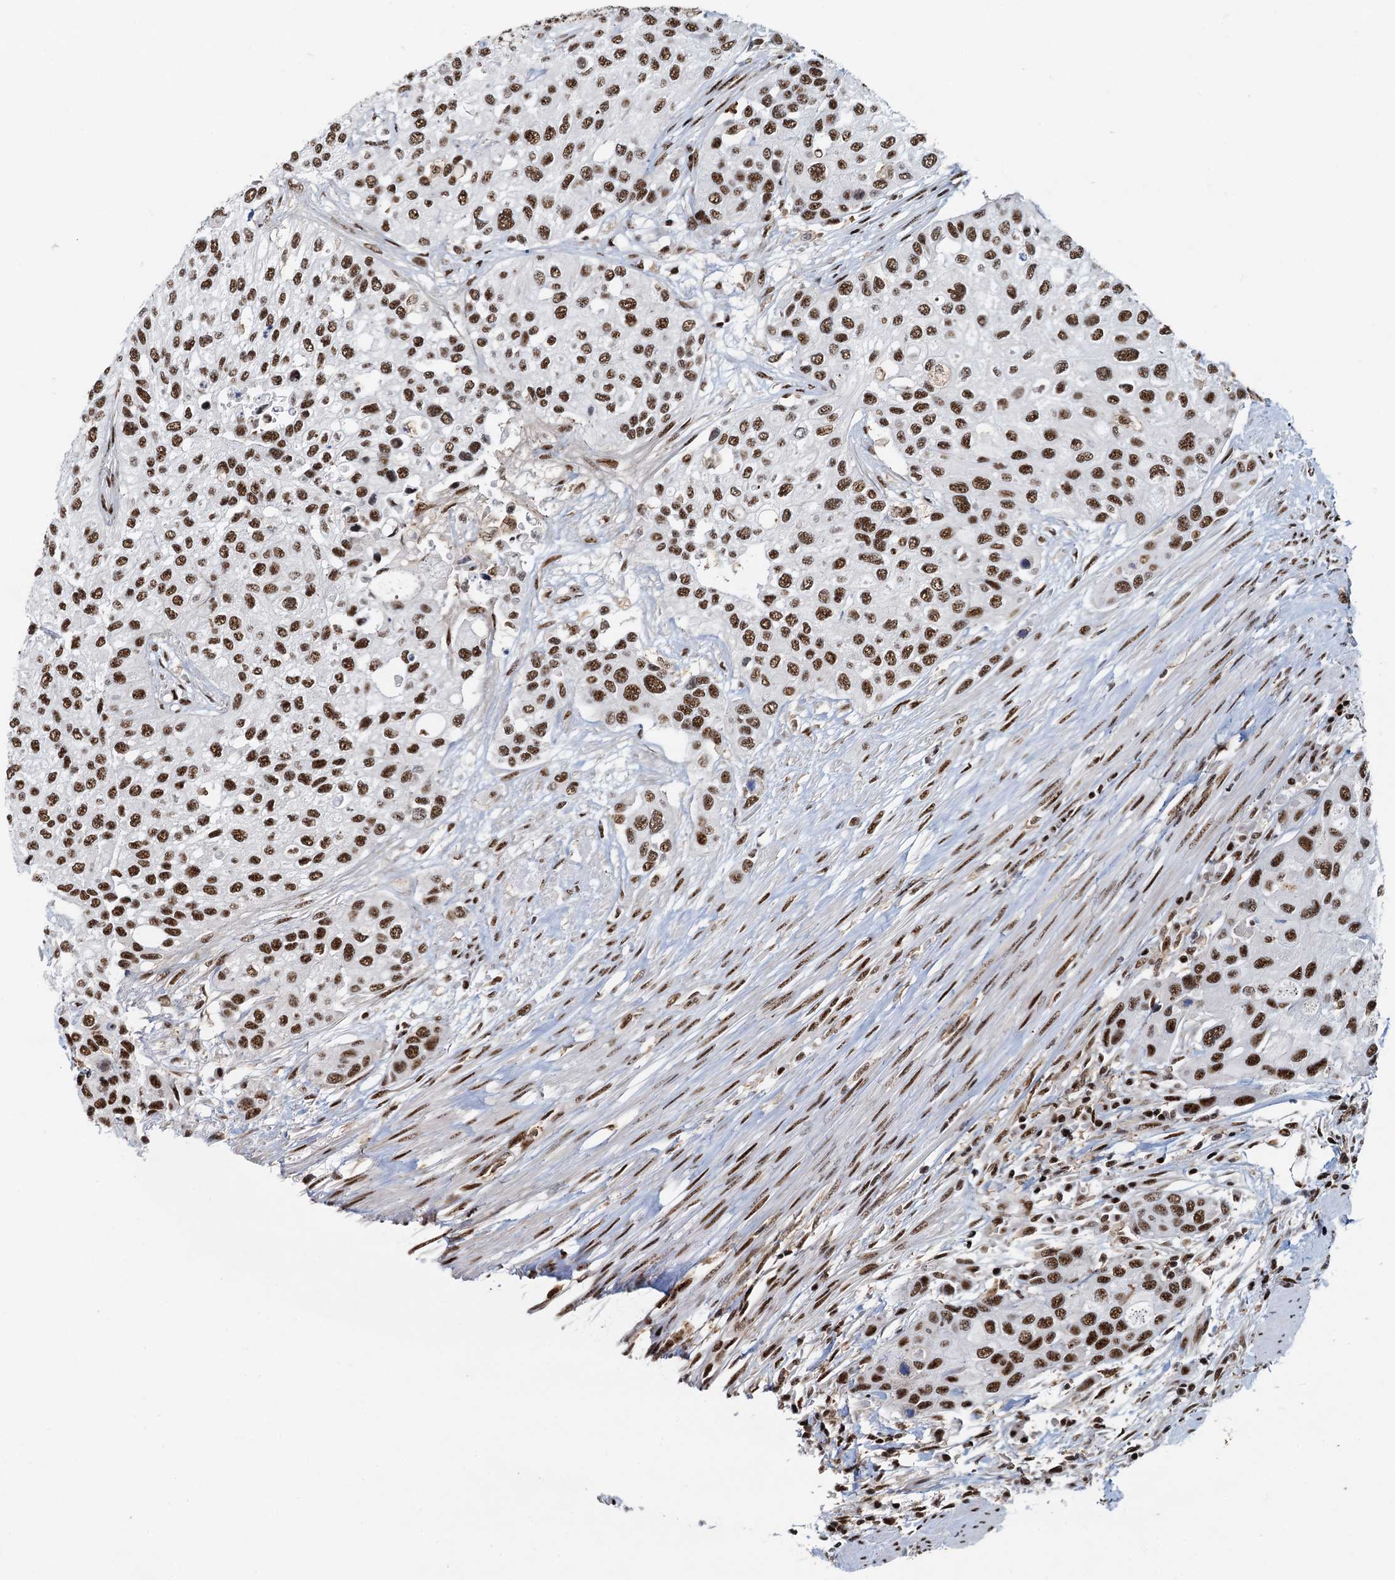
{"staining": {"intensity": "strong", "quantity": ">75%", "location": "nuclear"}, "tissue": "urothelial cancer", "cell_type": "Tumor cells", "image_type": "cancer", "snomed": [{"axis": "morphology", "description": "Normal tissue, NOS"}, {"axis": "morphology", "description": "Urothelial carcinoma, High grade"}, {"axis": "topography", "description": "Vascular tissue"}, {"axis": "topography", "description": "Urinary bladder"}], "caption": "High-grade urothelial carcinoma stained for a protein exhibits strong nuclear positivity in tumor cells.", "gene": "RBM26", "patient": {"sex": "female", "age": 56}}